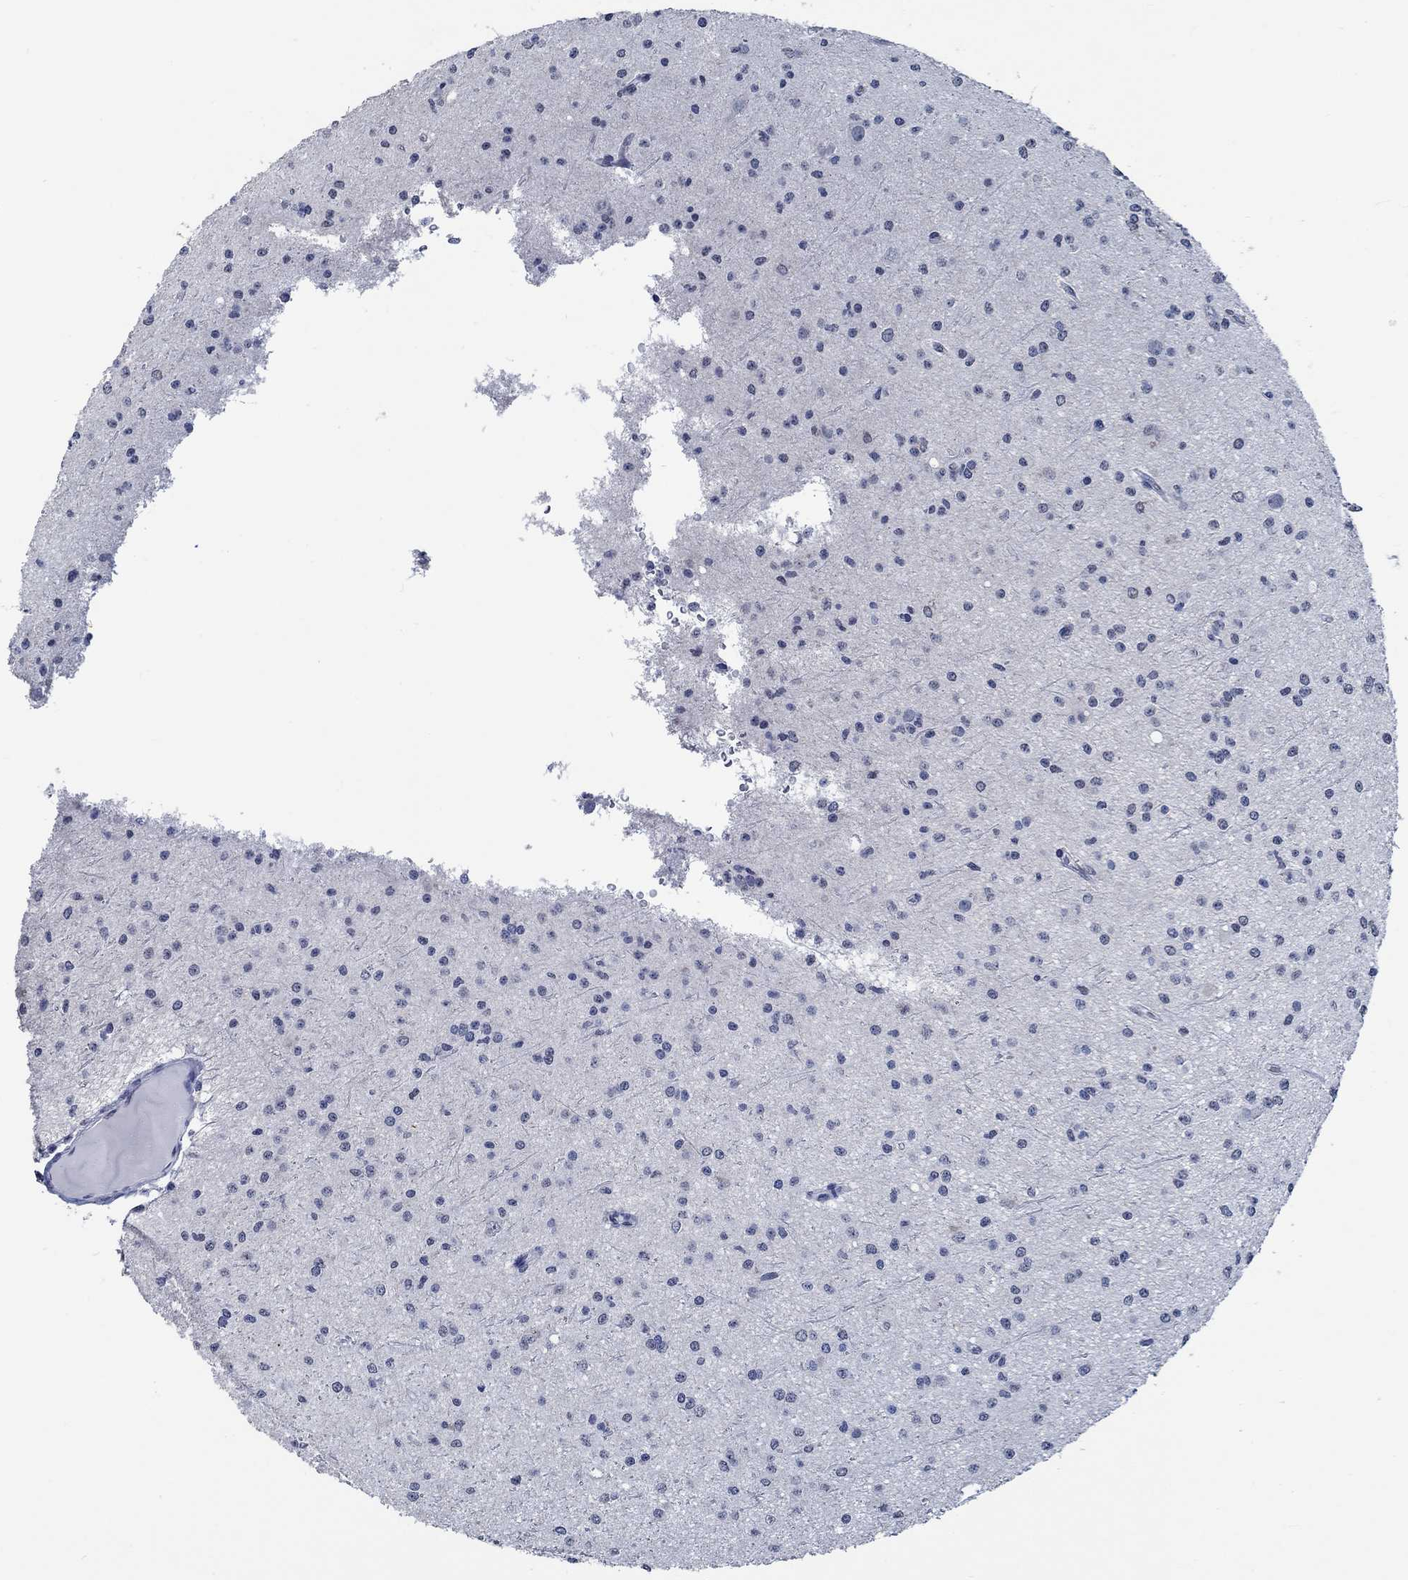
{"staining": {"intensity": "negative", "quantity": "none", "location": "none"}, "tissue": "glioma", "cell_type": "Tumor cells", "image_type": "cancer", "snomed": [{"axis": "morphology", "description": "Glioma, malignant, Low grade"}, {"axis": "topography", "description": "Brain"}], "caption": "Human glioma stained for a protein using IHC shows no staining in tumor cells.", "gene": "OBSCN", "patient": {"sex": "male", "age": 27}}